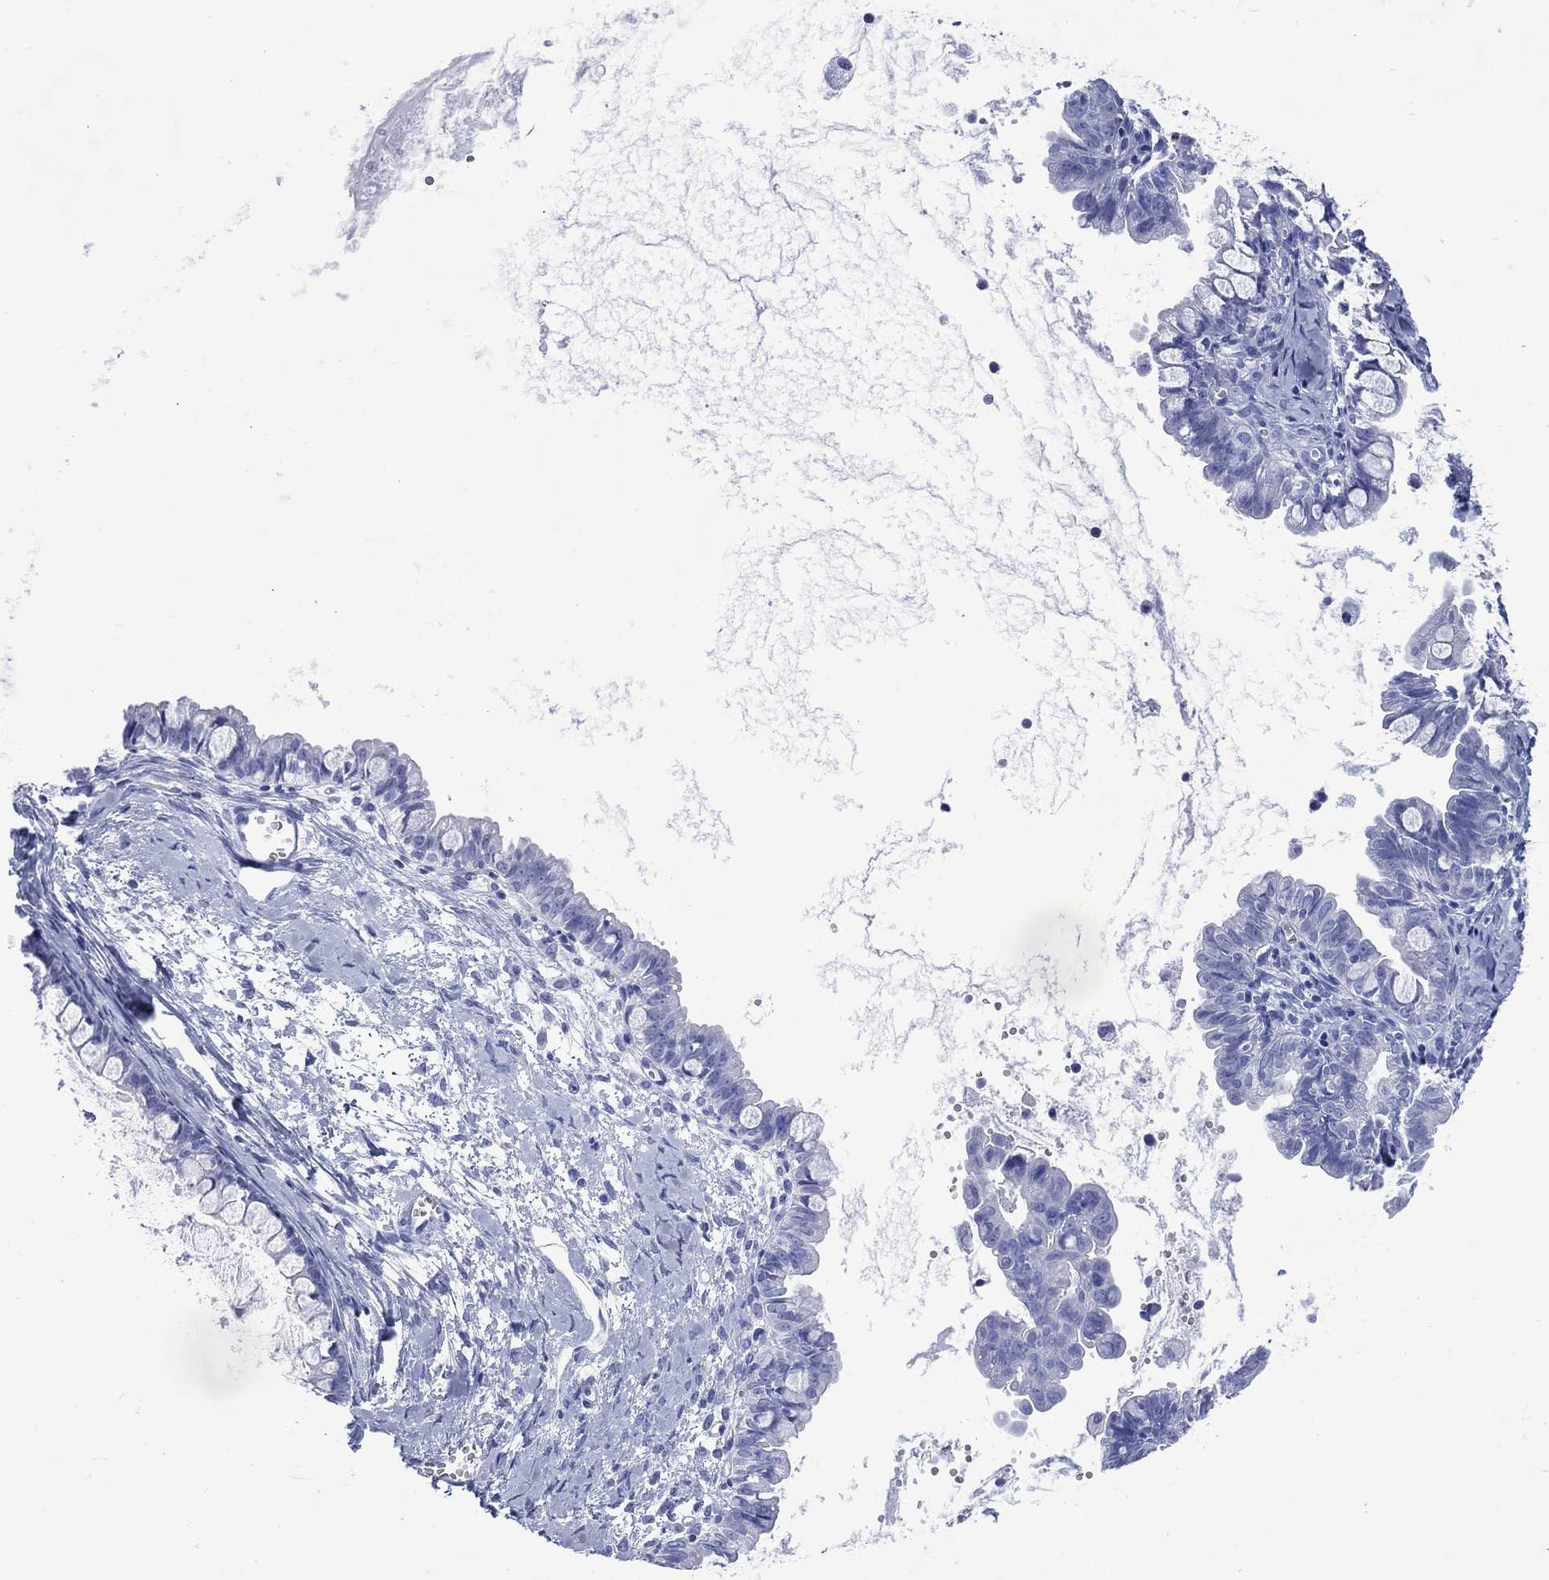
{"staining": {"intensity": "negative", "quantity": "none", "location": "none"}, "tissue": "ovarian cancer", "cell_type": "Tumor cells", "image_type": "cancer", "snomed": [{"axis": "morphology", "description": "Cystadenocarcinoma, mucinous, NOS"}, {"axis": "topography", "description": "Ovary"}], "caption": "This photomicrograph is of ovarian mucinous cystadenocarcinoma stained with IHC to label a protein in brown with the nuclei are counter-stained blue. There is no expression in tumor cells. The staining is performed using DAB (3,3'-diaminobenzidine) brown chromogen with nuclei counter-stained in using hematoxylin.", "gene": "SHCBP1L", "patient": {"sex": "female", "age": 63}}